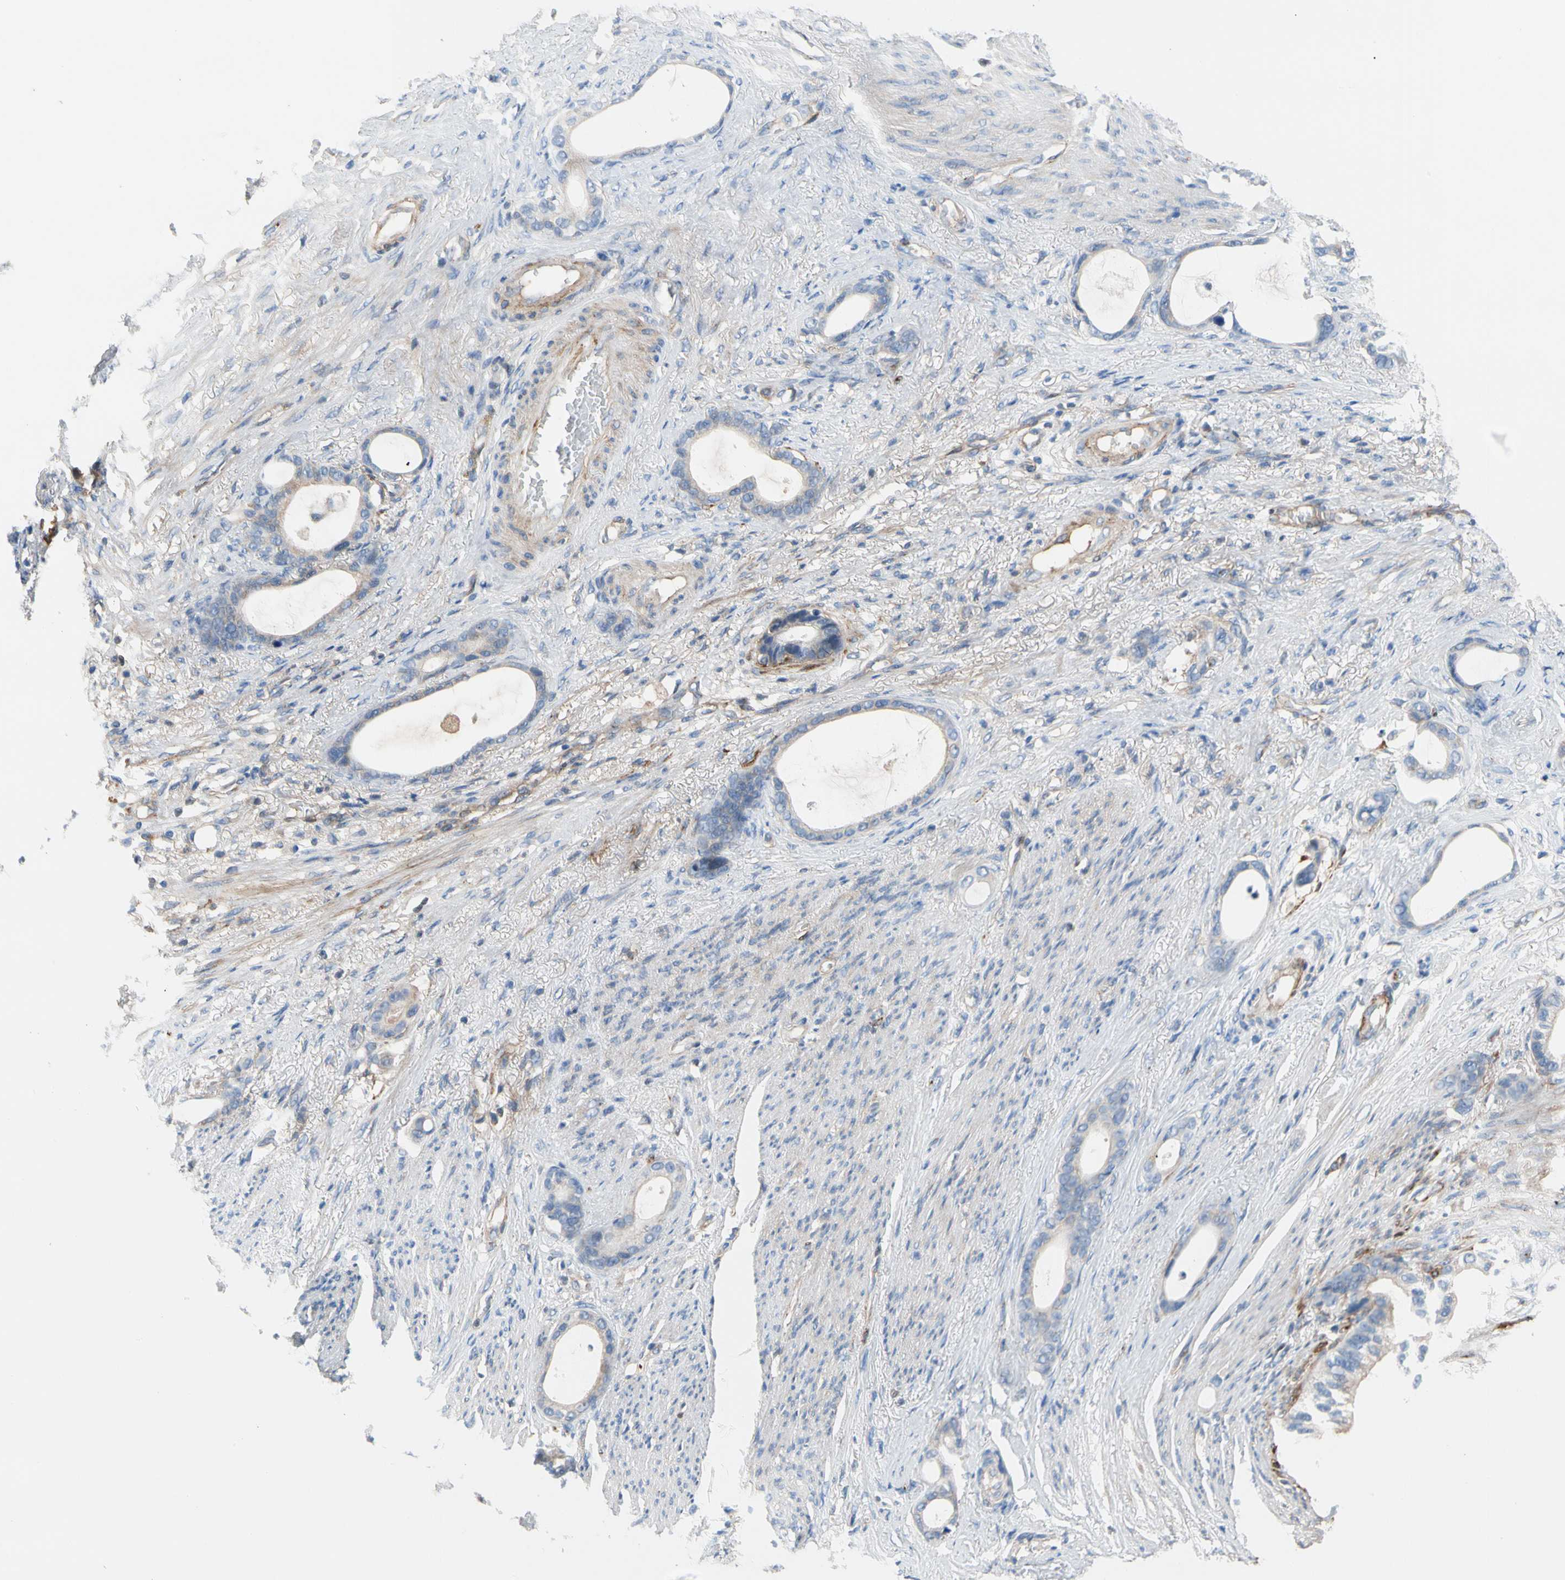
{"staining": {"intensity": "weak", "quantity": "<25%", "location": "cytoplasmic/membranous"}, "tissue": "stomach cancer", "cell_type": "Tumor cells", "image_type": "cancer", "snomed": [{"axis": "morphology", "description": "Adenocarcinoma, NOS"}, {"axis": "topography", "description": "Stomach"}], "caption": "Stomach adenocarcinoma stained for a protein using IHC demonstrates no staining tumor cells.", "gene": "ENTREP3", "patient": {"sex": "female", "age": 75}}